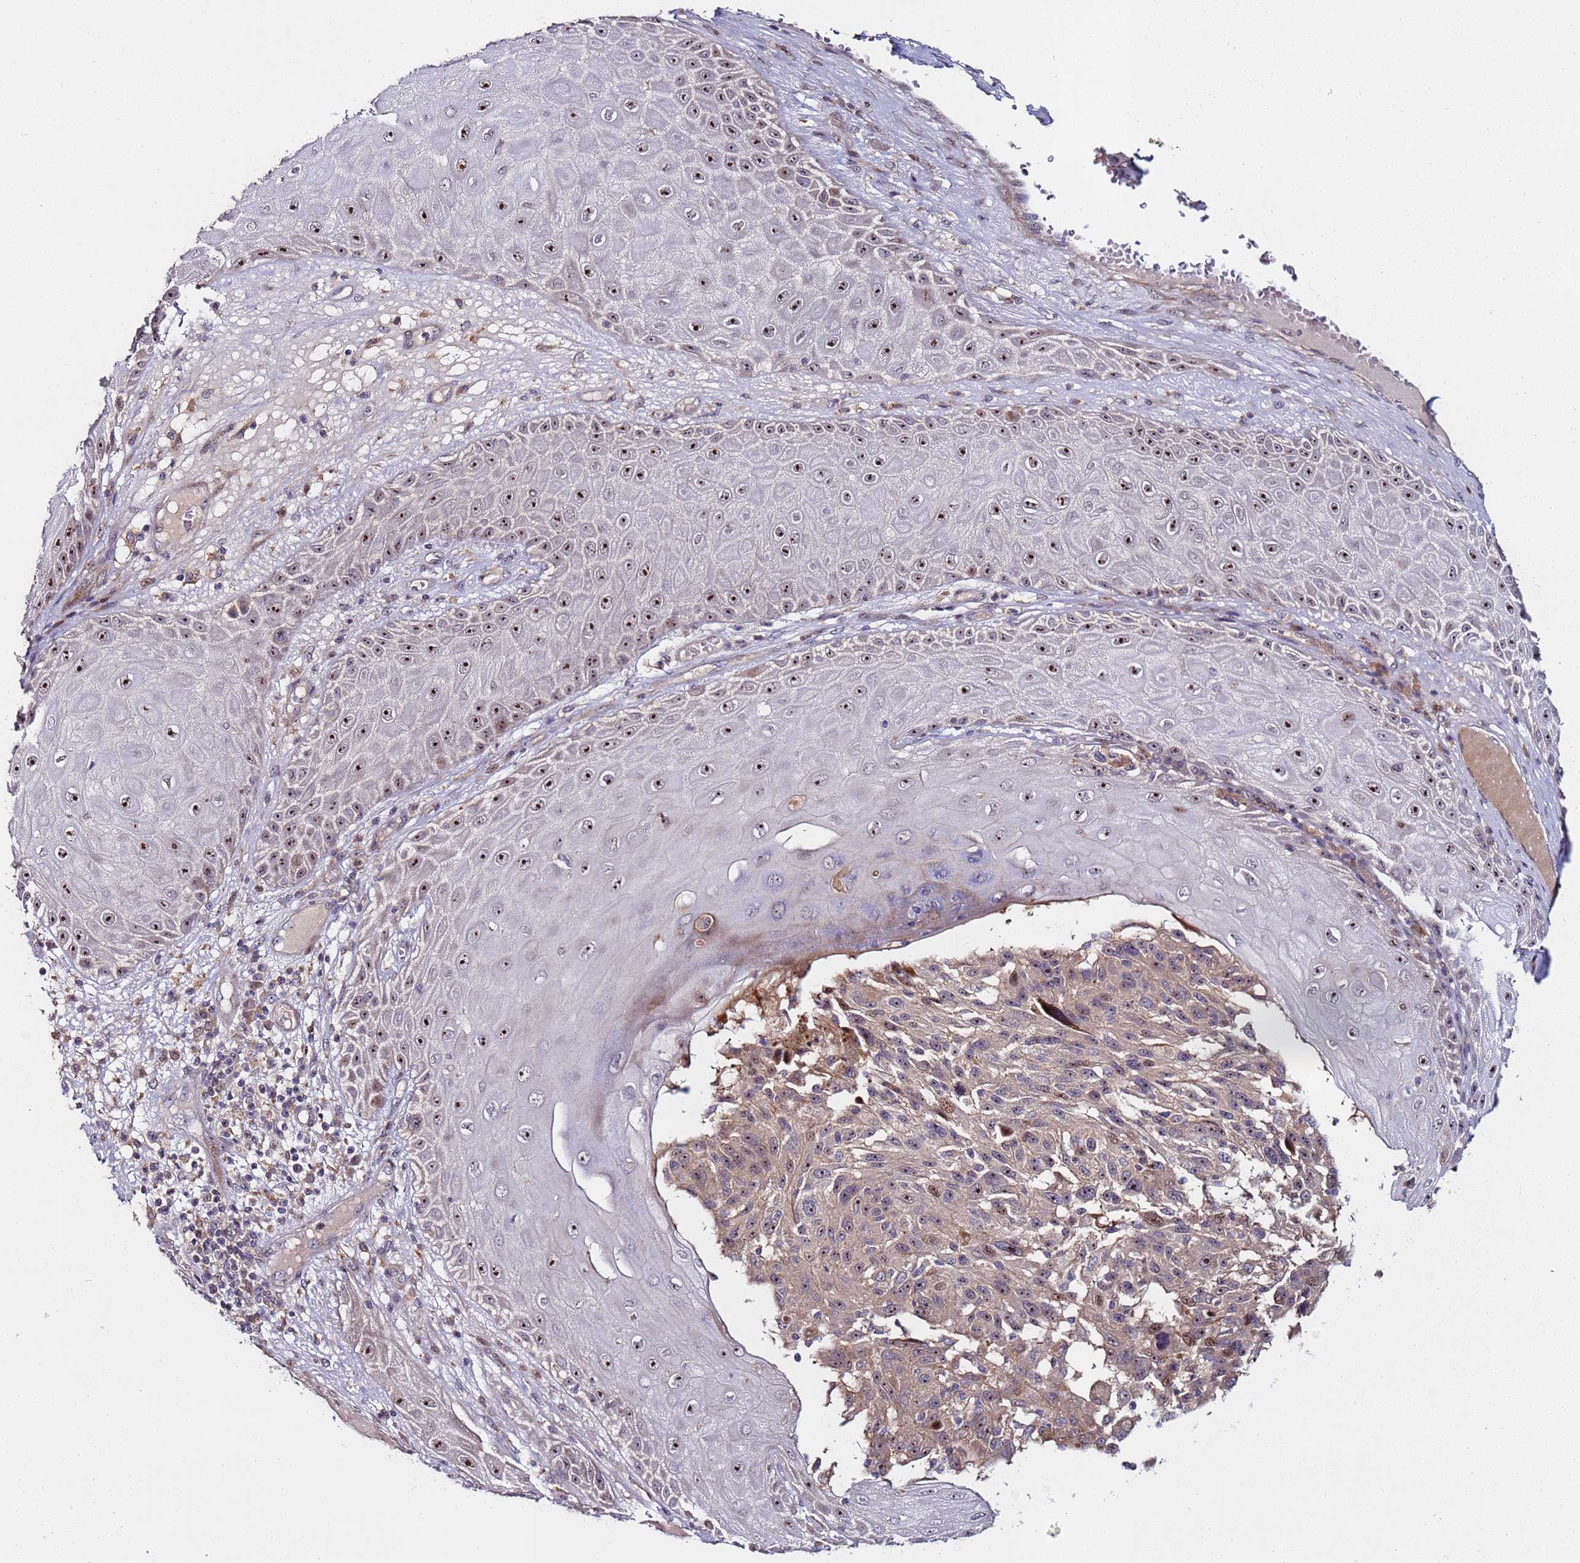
{"staining": {"intensity": "strong", "quantity": ">75%", "location": "nuclear"}, "tissue": "melanoma", "cell_type": "Tumor cells", "image_type": "cancer", "snomed": [{"axis": "morphology", "description": "Malignant melanoma, NOS"}, {"axis": "topography", "description": "Skin"}], "caption": "Strong nuclear protein staining is appreciated in about >75% of tumor cells in melanoma.", "gene": "KRI1", "patient": {"sex": "male", "age": 53}}